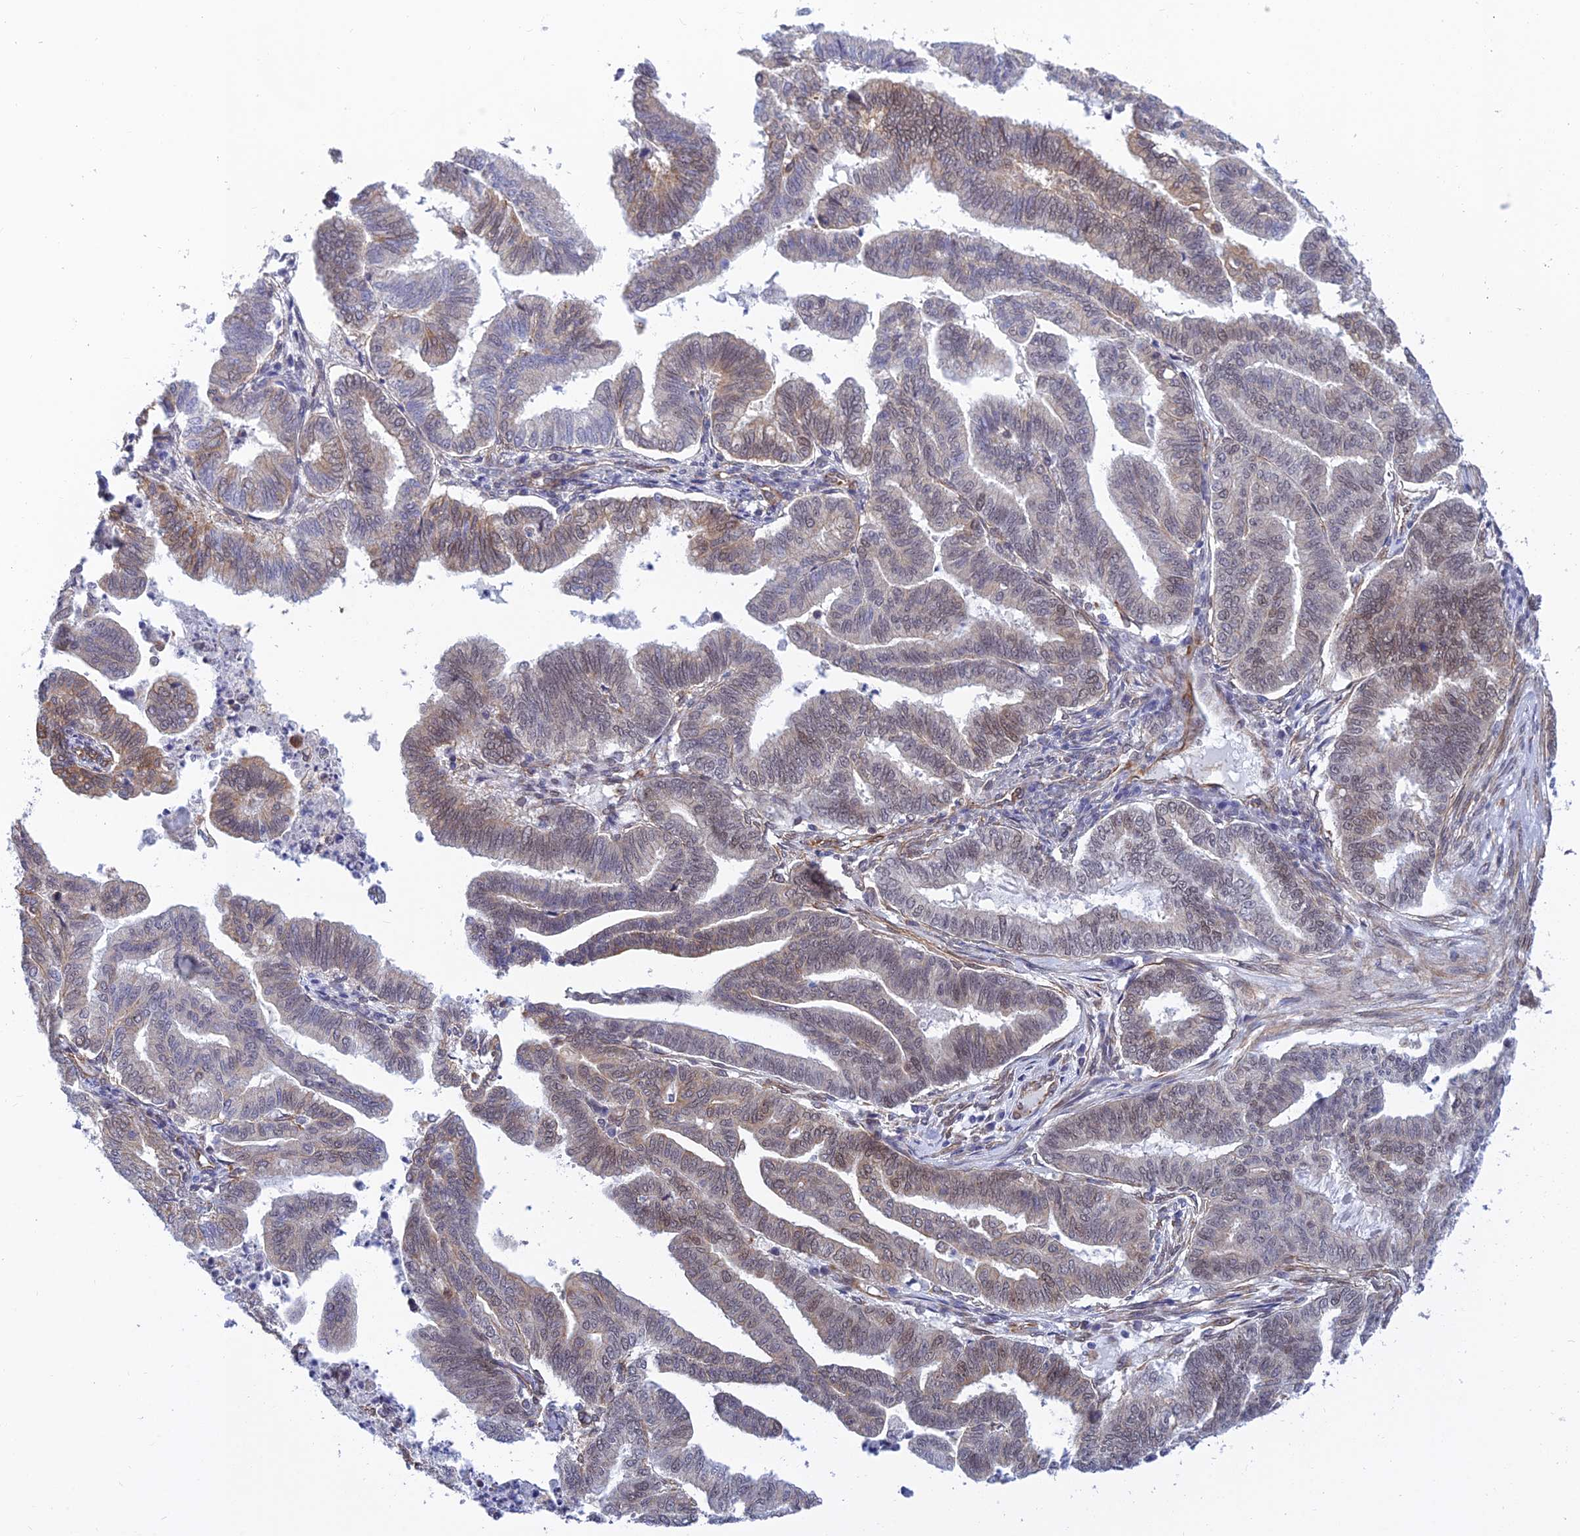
{"staining": {"intensity": "weak", "quantity": "<25%", "location": "cytoplasmic/membranous,nuclear"}, "tissue": "endometrial cancer", "cell_type": "Tumor cells", "image_type": "cancer", "snomed": [{"axis": "morphology", "description": "Adenocarcinoma, NOS"}, {"axis": "topography", "description": "Endometrium"}], "caption": "The IHC photomicrograph has no significant positivity in tumor cells of endometrial cancer tissue.", "gene": "PAGR1", "patient": {"sex": "female", "age": 79}}